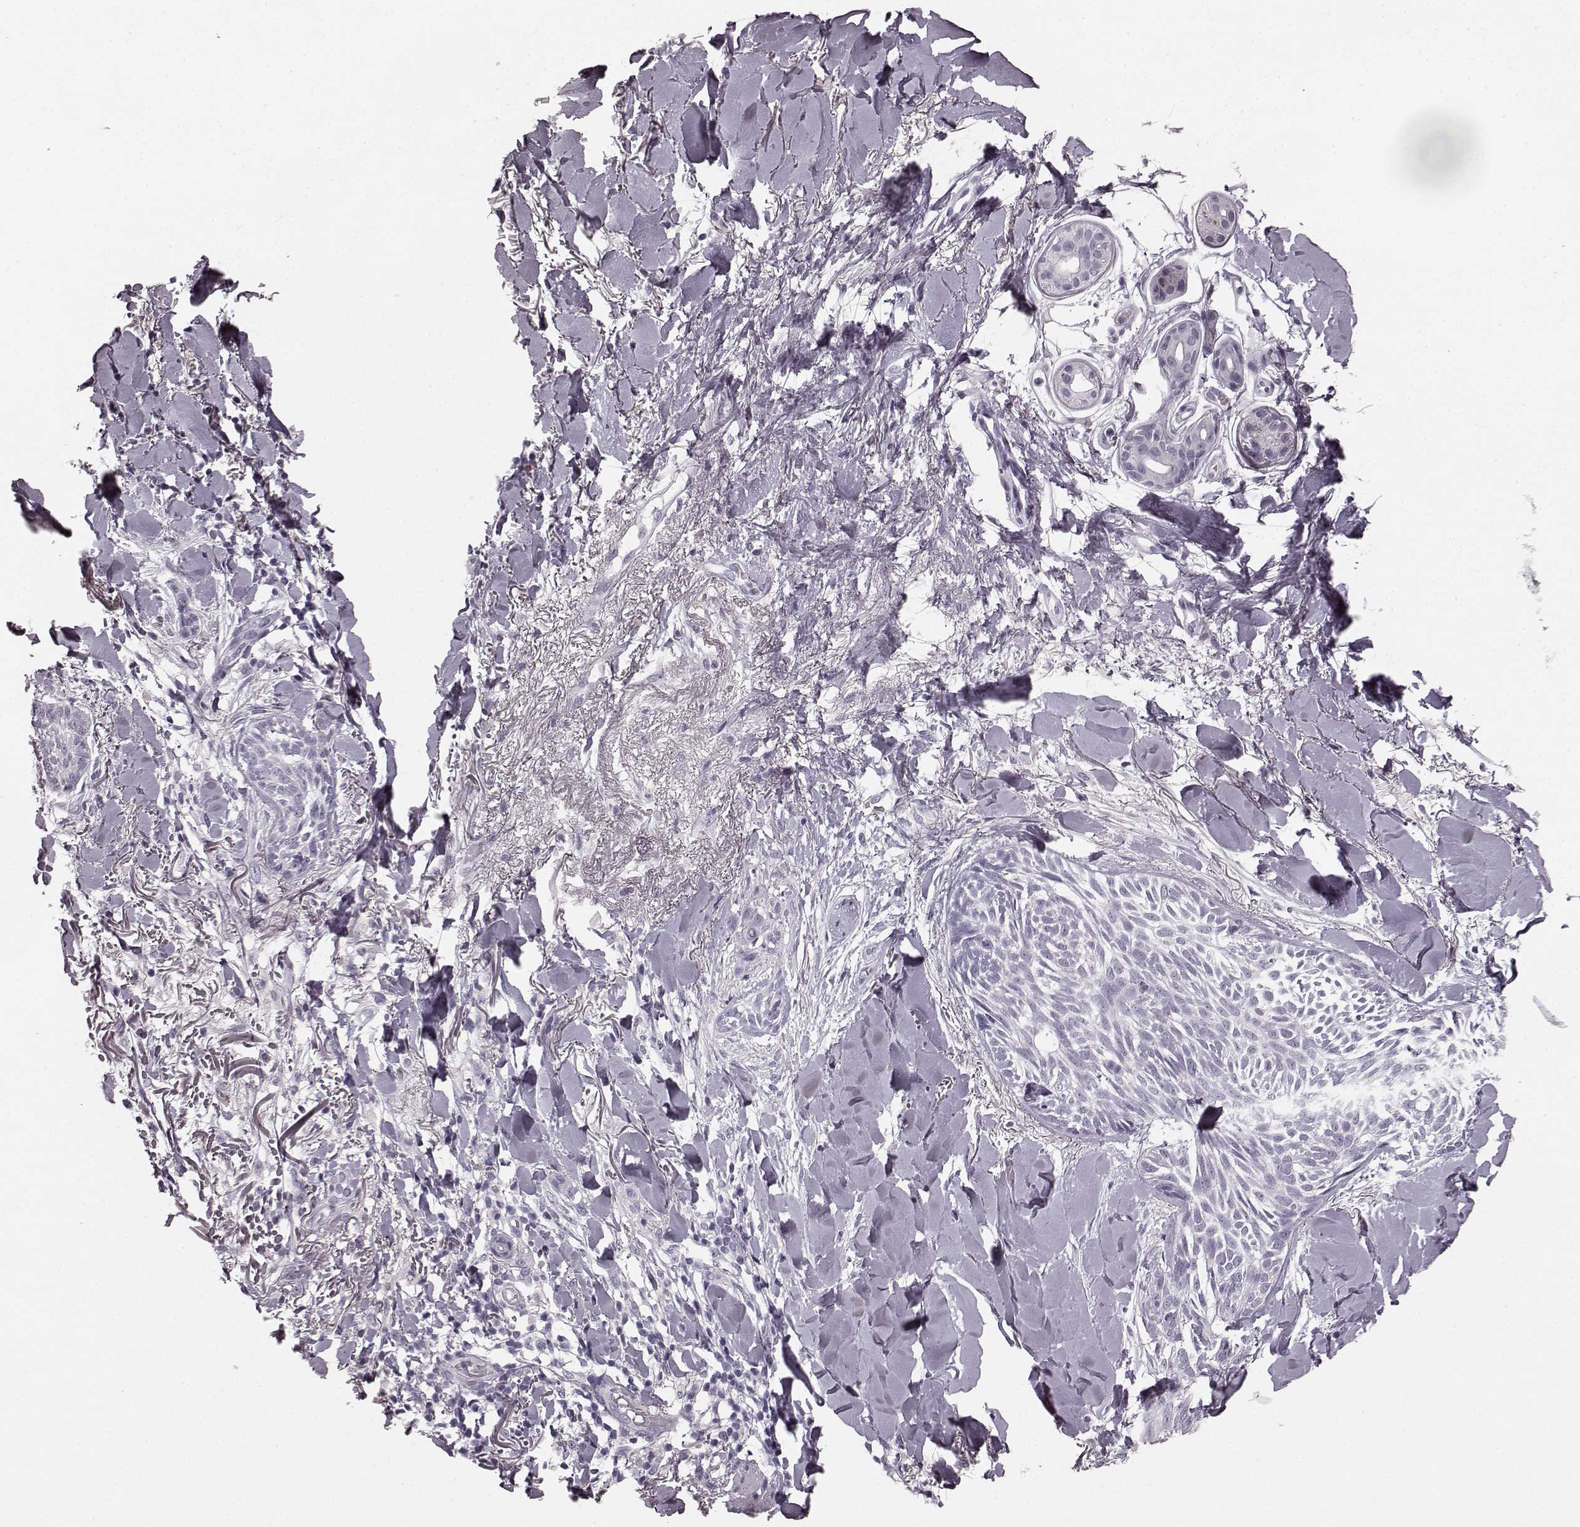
{"staining": {"intensity": "negative", "quantity": "none", "location": "none"}, "tissue": "skin cancer", "cell_type": "Tumor cells", "image_type": "cancer", "snomed": [{"axis": "morphology", "description": "Normal tissue, NOS"}, {"axis": "morphology", "description": "Basal cell carcinoma"}, {"axis": "topography", "description": "Skin"}], "caption": "Tumor cells show no significant expression in basal cell carcinoma (skin).", "gene": "TMPRSS15", "patient": {"sex": "male", "age": 84}}